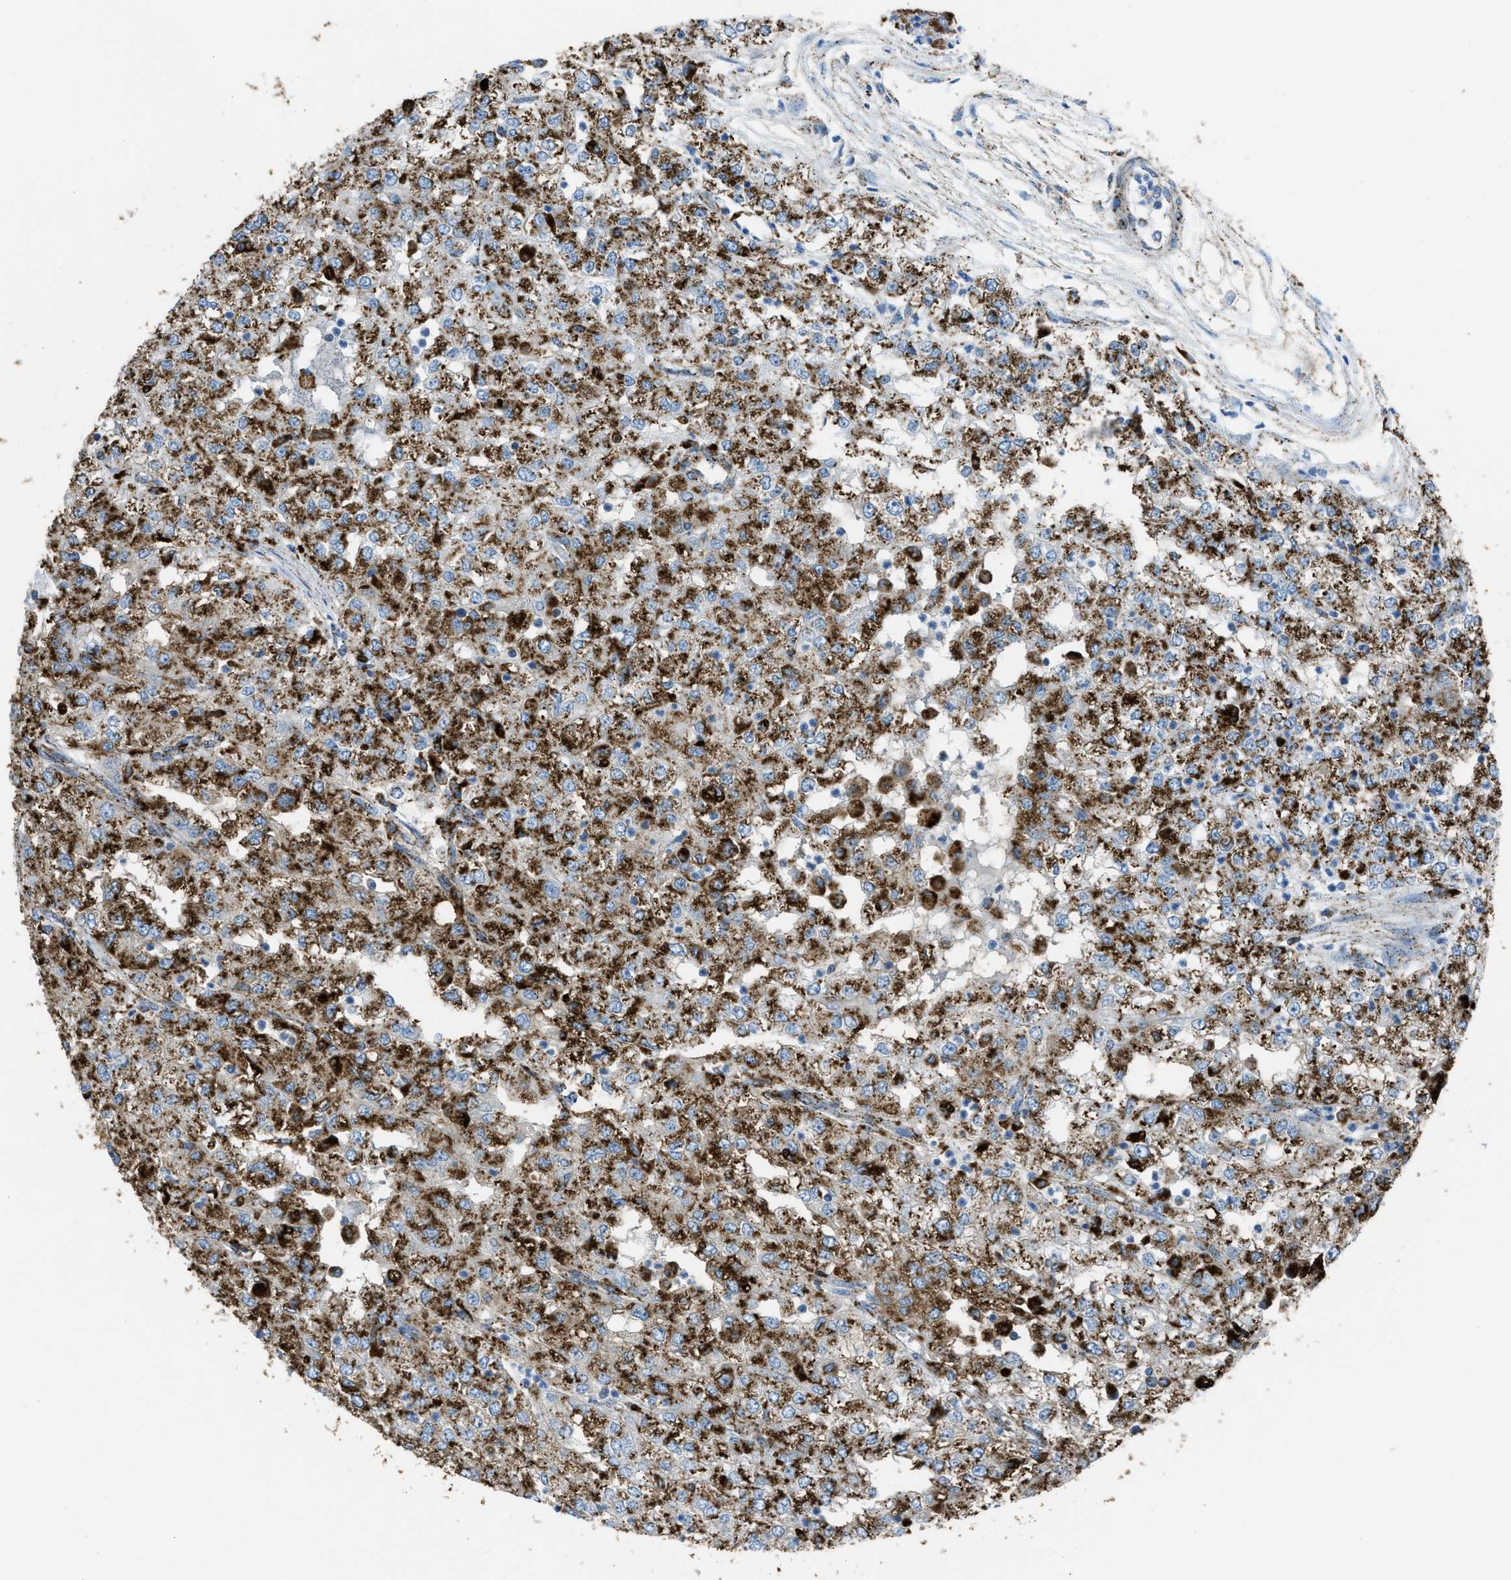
{"staining": {"intensity": "strong", "quantity": ">75%", "location": "cytoplasmic/membranous"}, "tissue": "renal cancer", "cell_type": "Tumor cells", "image_type": "cancer", "snomed": [{"axis": "morphology", "description": "Adenocarcinoma, NOS"}, {"axis": "topography", "description": "Kidney"}], "caption": "Immunohistochemistry staining of adenocarcinoma (renal), which displays high levels of strong cytoplasmic/membranous staining in about >75% of tumor cells indicating strong cytoplasmic/membranous protein staining. The staining was performed using DAB (brown) for protein detection and nuclei were counterstained in hematoxylin (blue).", "gene": "SCARB2", "patient": {"sex": "female", "age": 54}}